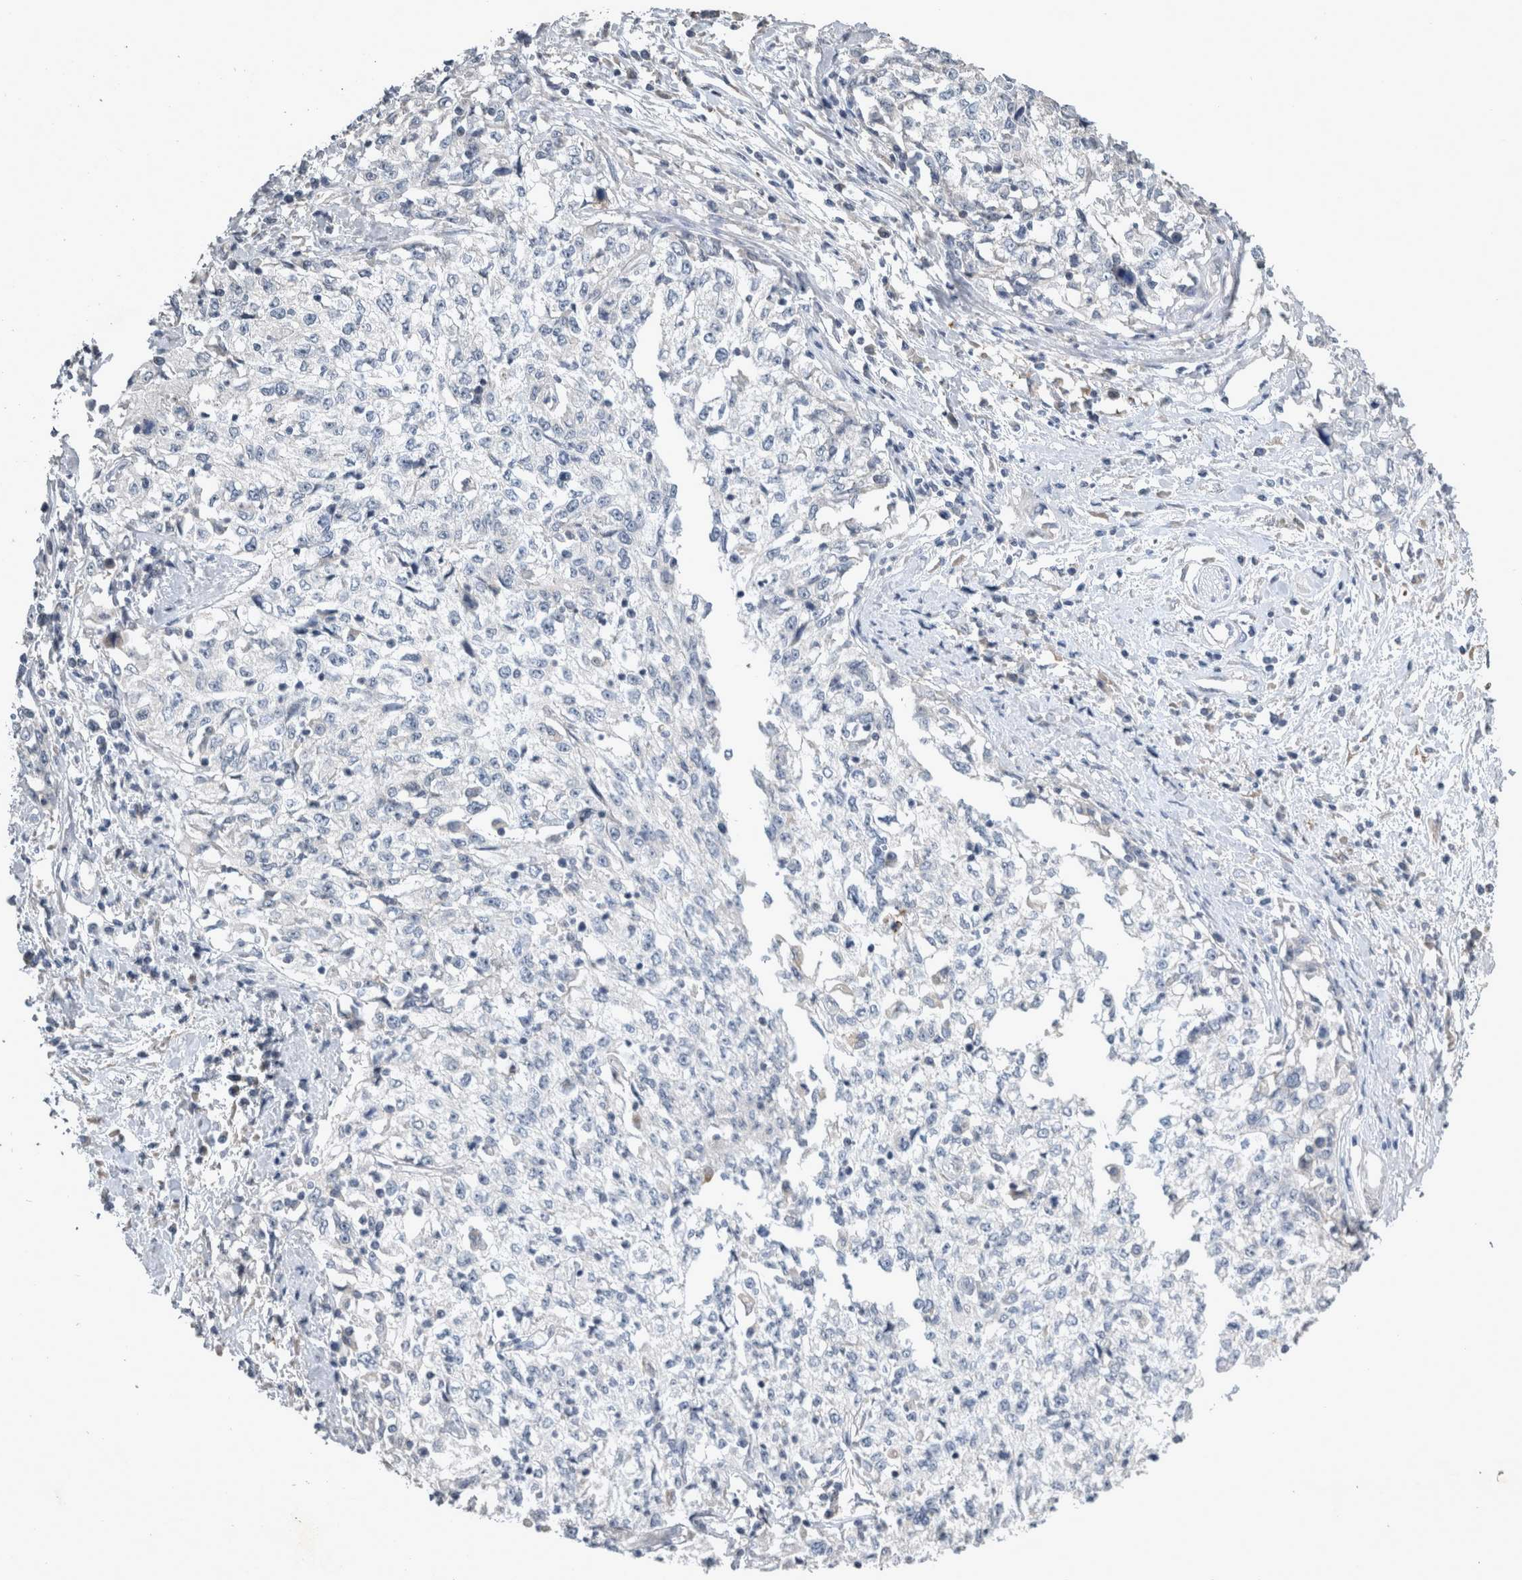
{"staining": {"intensity": "negative", "quantity": "none", "location": "none"}, "tissue": "cervical cancer", "cell_type": "Tumor cells", "image_type": "cancer", "snomed": [{"axis": "morphology", "description": "Squamous cell carcinoma, NOS"}, {"axis": "topography", "description": "Cervix"}], "caption": "Immunohistochemistry (IHC) of human cervical cancer (squamous cell carcinoma) shows no positivity in tumor cells. The staining is performed using DAB (3,3'-diaminobenzidine) brown chromogen with nuclei counter-stained in using hematoxylin.", "gene": "SLC22A11", "patient": {"sex": "female", "age": 57}}